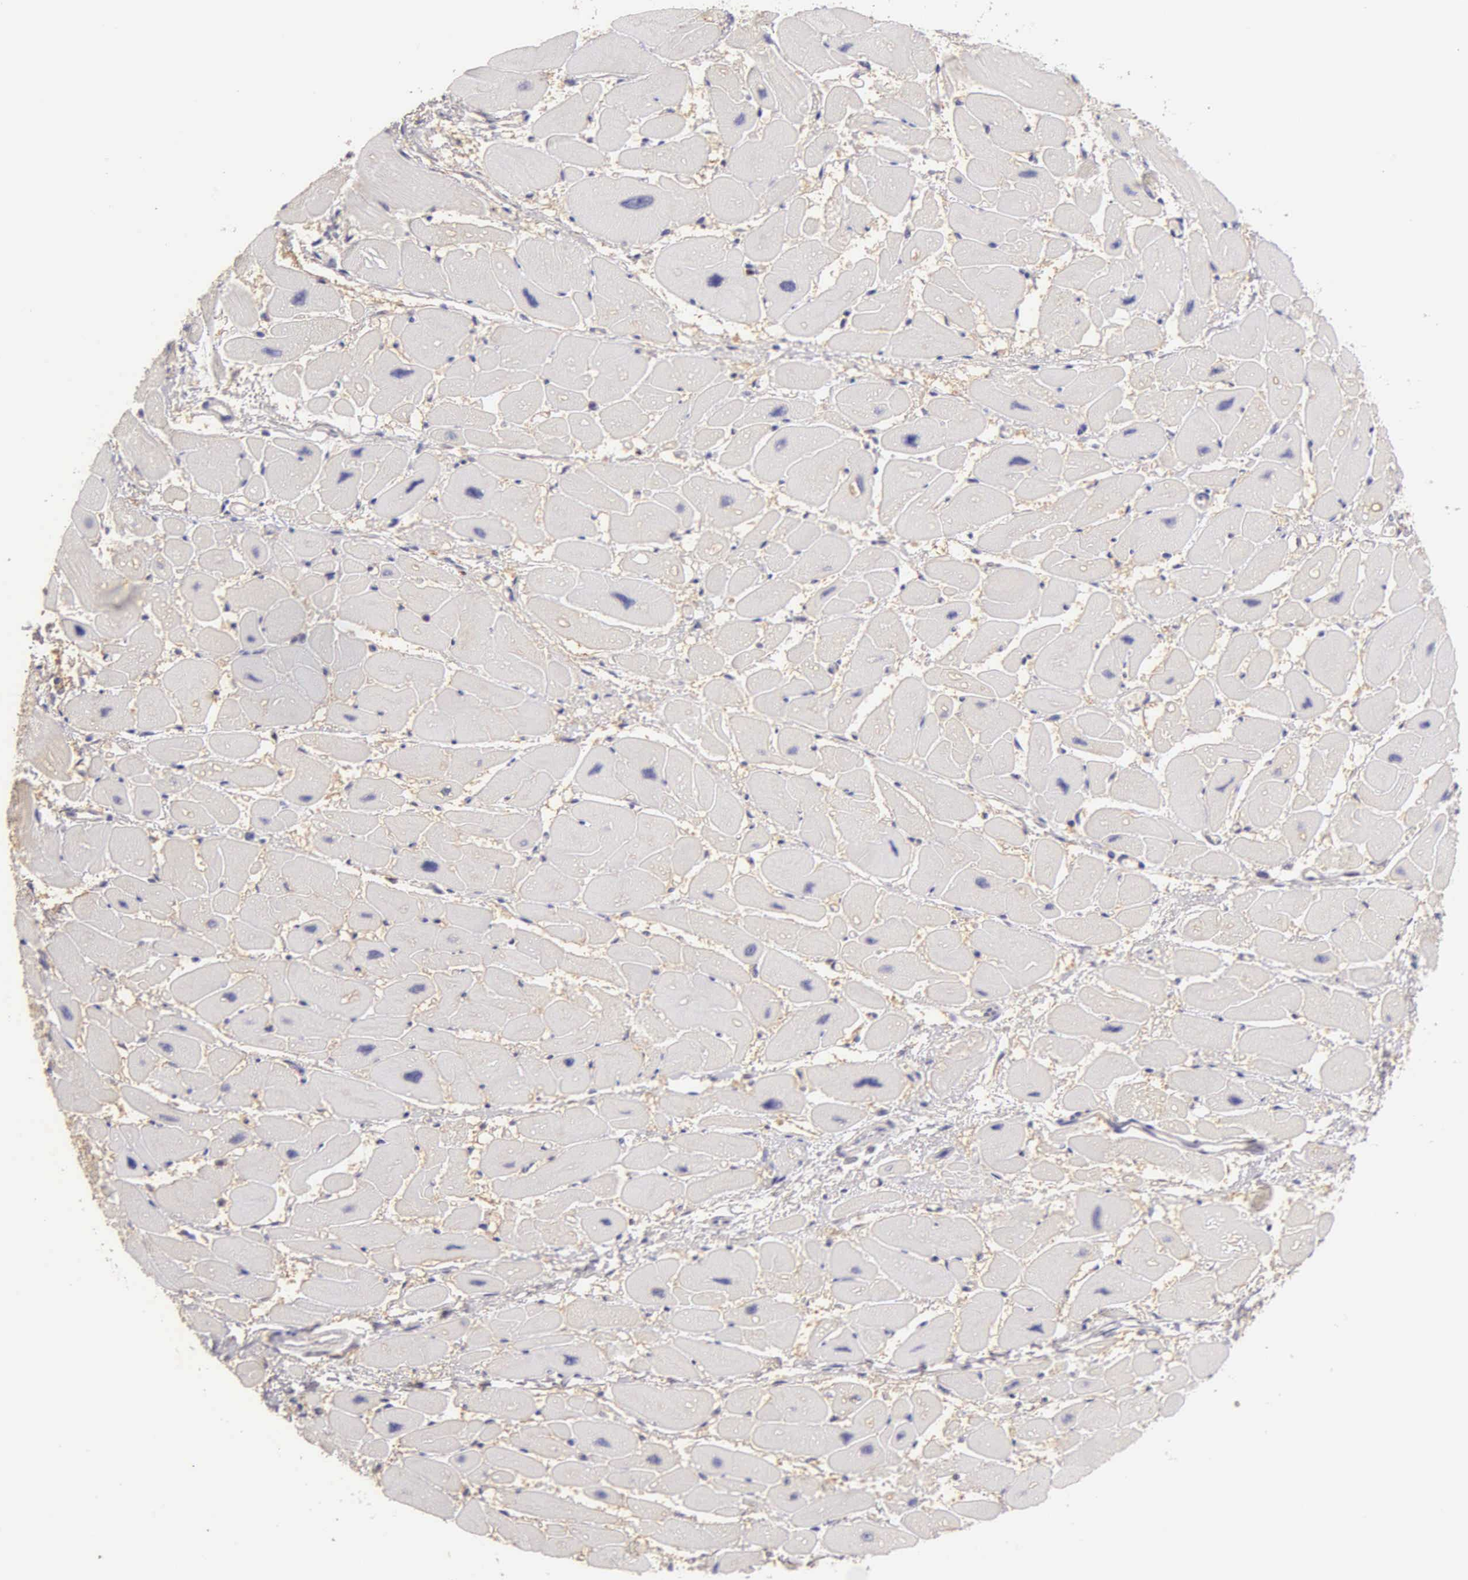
{"staining": {"intensity": "negative", "quantity": "none", "location": "none"}, "tissue": "heart muscle", "cell_type": "Cardiomyocytes", "image_type": "normal", "snomed": [{"axis": "morphology", "description": "Normal tissue, NOS"}, {"axis": "topography", "description": "Heart"}], "caption": "Cardiomyocytes show no significant protein staining in benign heart muscle. (Brightfield microscopy of DAB (3,3'-diaminobenzidine) immunohistochemistry at high magnification).", "gene": "MKI67", "patient": {"sex": "female", "age": 54}}